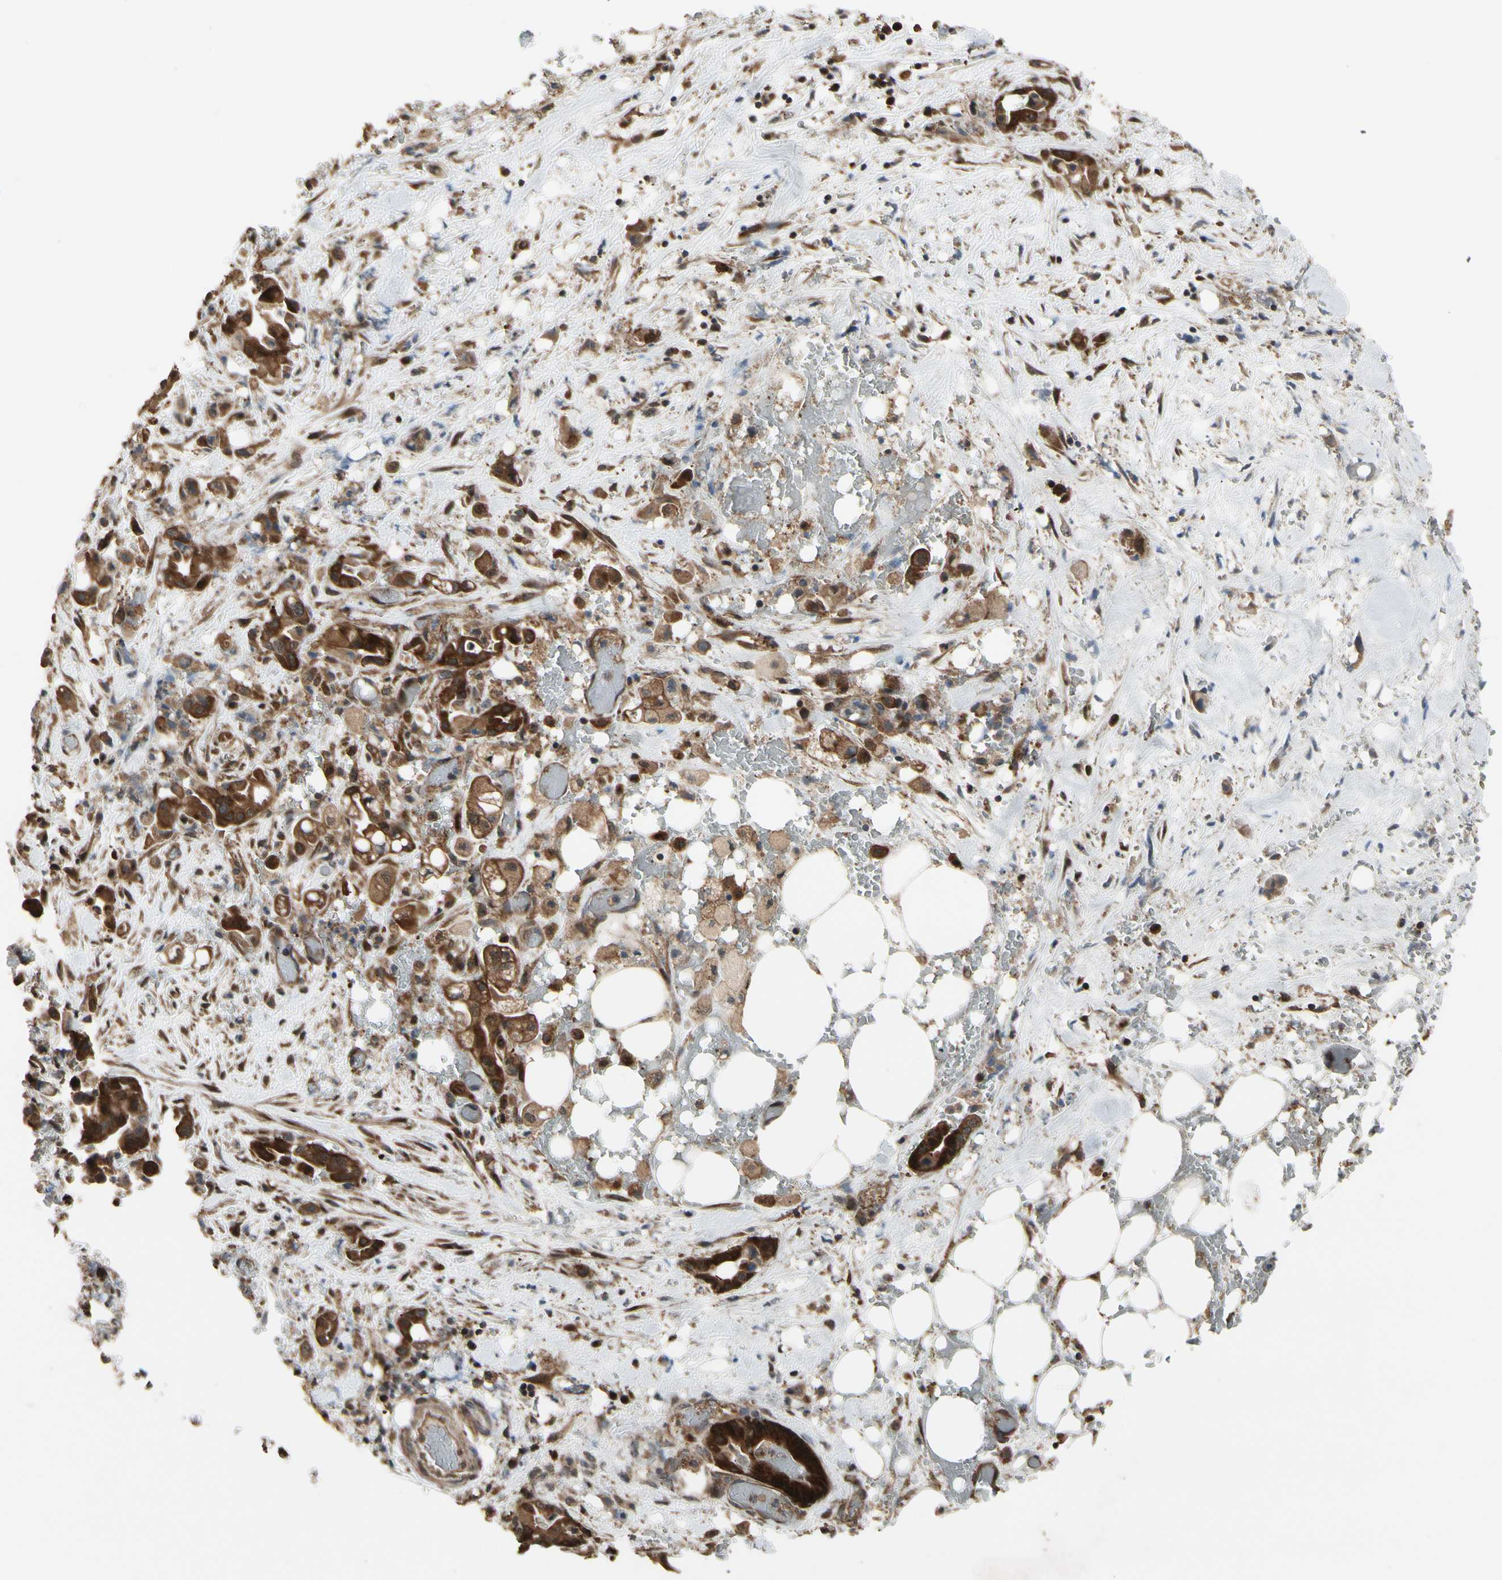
{"staining": {"intensity": "strong", "quantity": ">75%", "location": "cytoplasmic/membranous"}, "tissue": "liver cancer", "cell_type": "Tumor cells", "image_type": "cancer", "snomed": [{"axis": "morphology", "description": "Cholangiocarcinoma"}, {"axis": "topography", "description": "Liver"}], "caption": "Immunohistochemical staining of human liver cancer (cholangiocarcinoma) shows strong cytoplasmic/membranous protein expression in about >75% of tumor cells. (DAB = brown stain, brightfield microscopy at high magnification).", "gene": "CSF1R", "patient": {"sex": "female", "age": 68}}